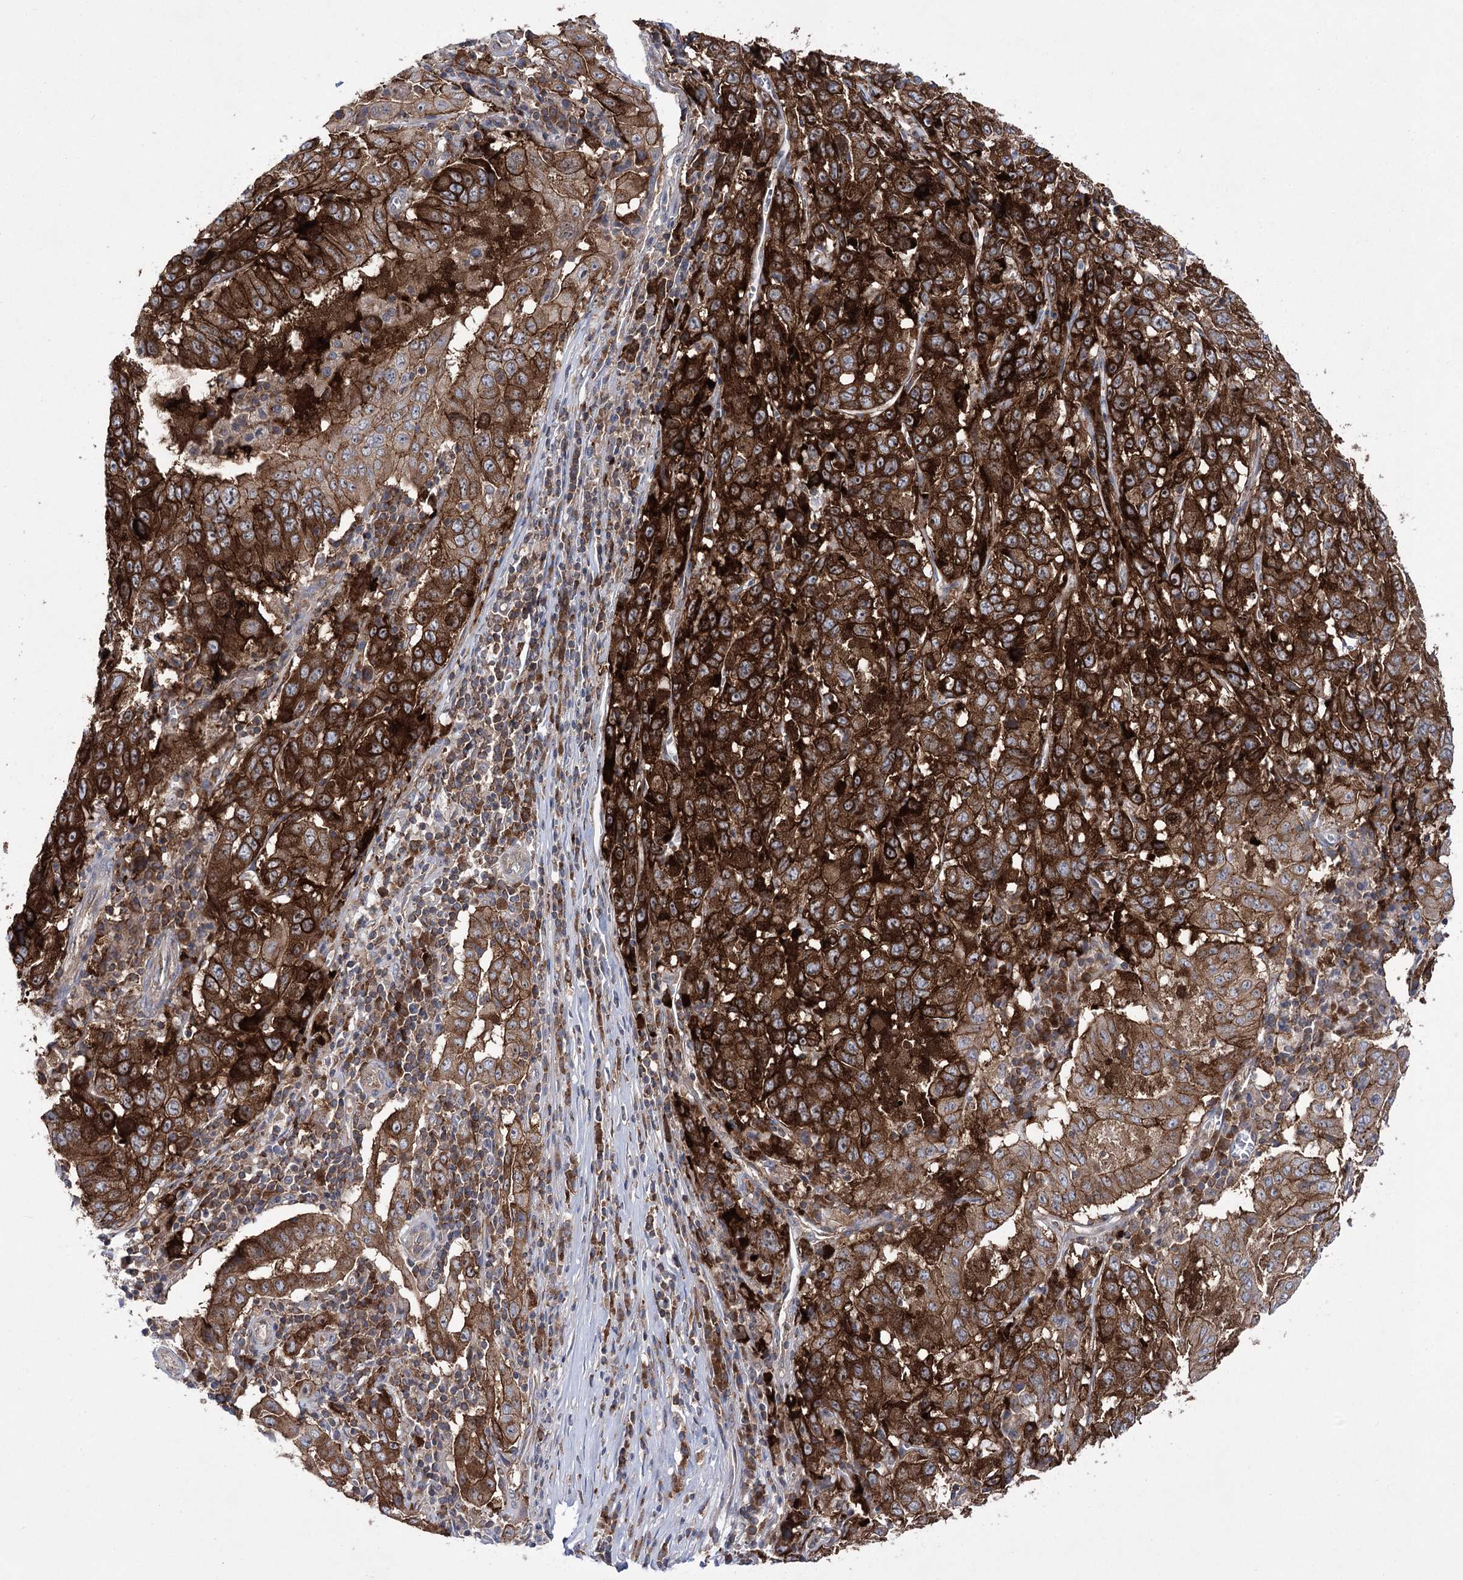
{"staining": {"intensity": "strong", "quantity": ">75%", "location": "cytoplasmic/membranous"}, "tissue": "pancreatic cancer", "cell_type": "Tumor cells", "image_type": "cancer", "snomed": [{"axis": "morphology", "description": "Adenocarcinoma, NOS"}, {"axis": "topography", "description": "Pancreas"}], "caption": "Protein staining shows strong cytoplasmic/membranous positivity in approximately >75% of tumor cells in adenocarcinoma (pancreatic).", "gene": "ZNF622", "patient": {"sex": "male", "age": 63}}